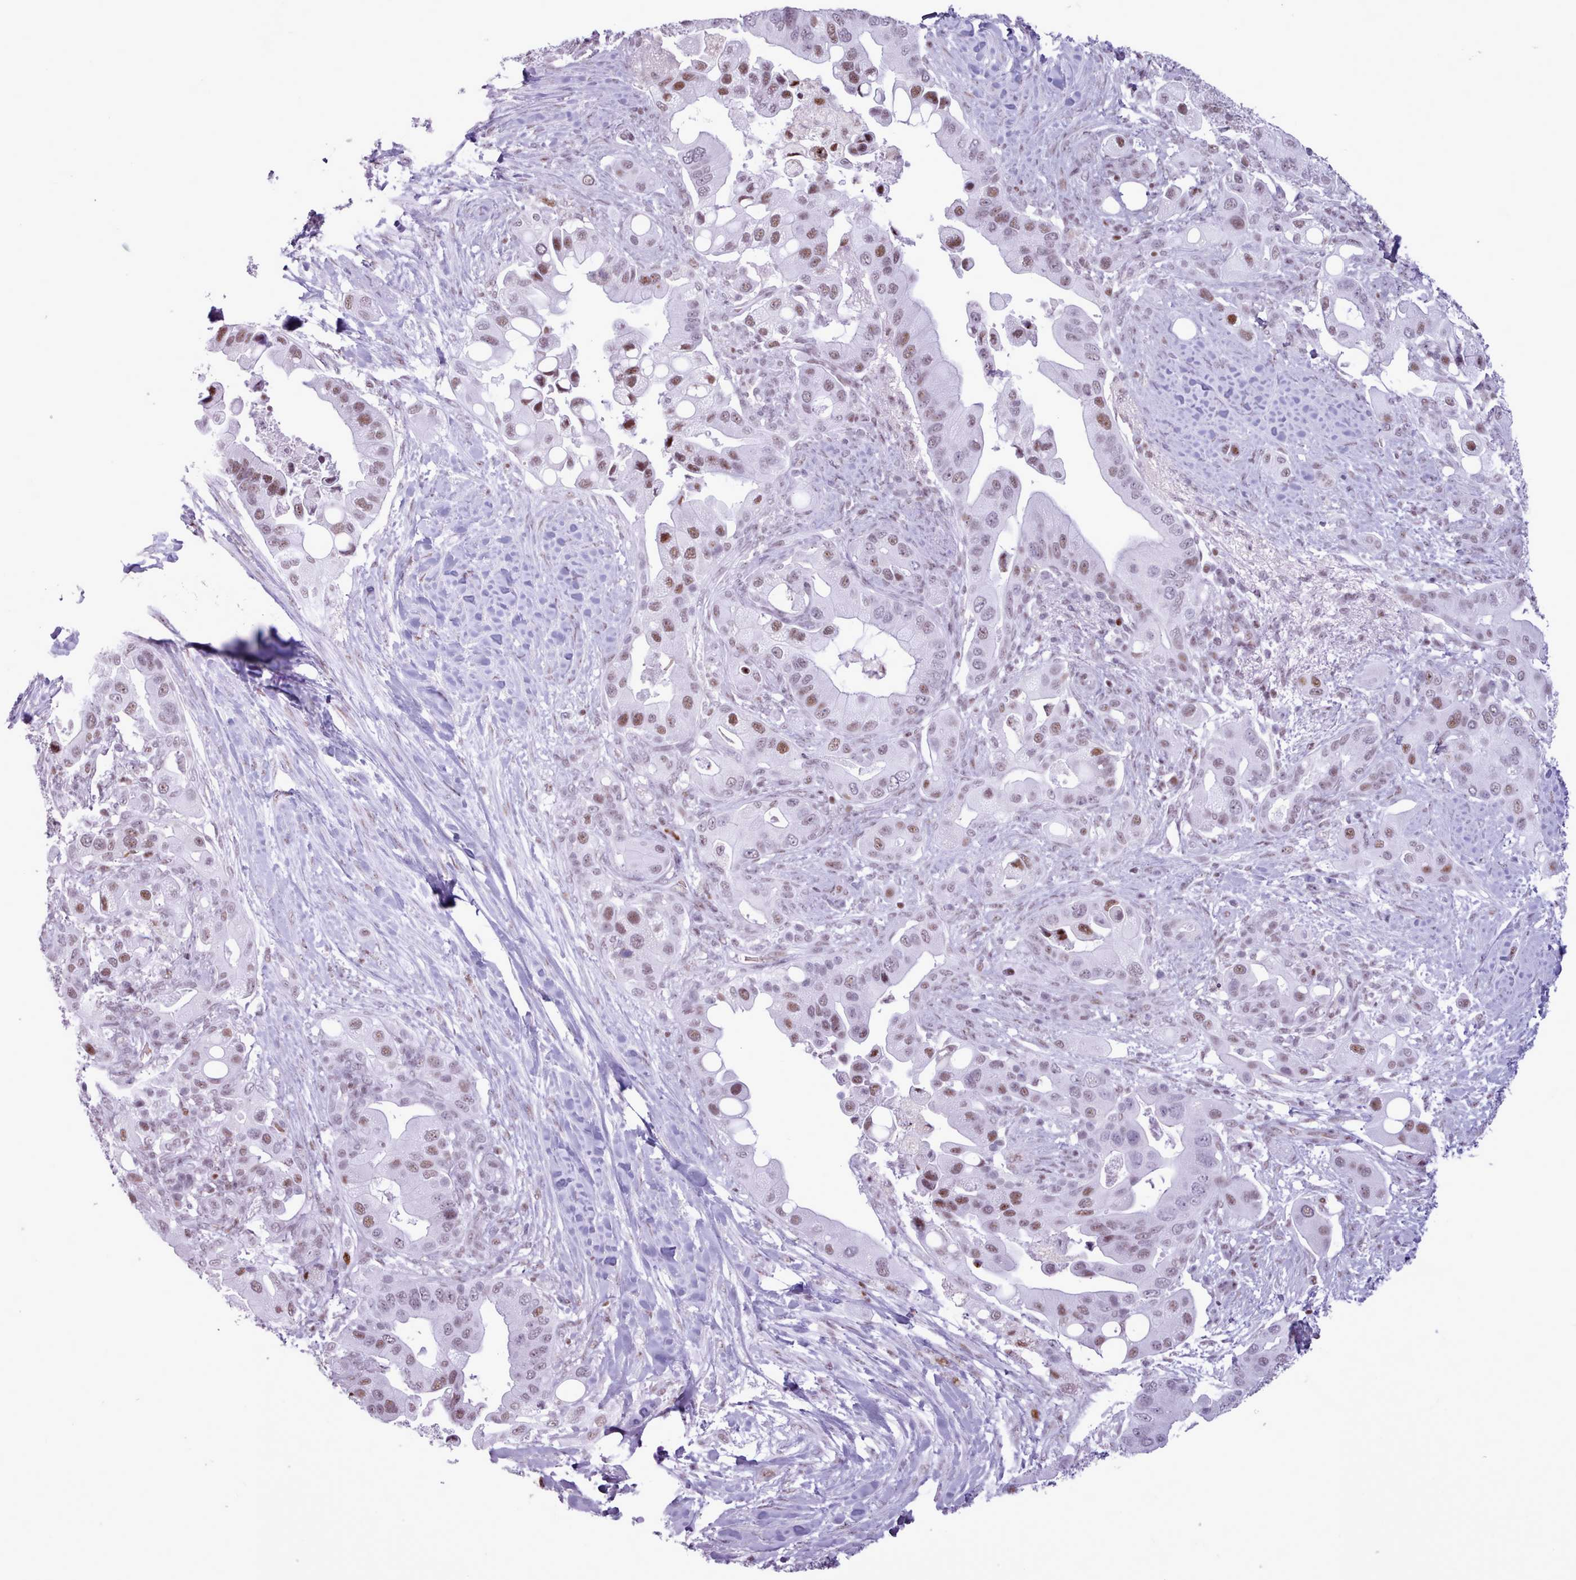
{"staining": {"intensity": "moderate", "quantity": "25%-75%", "location": "nuclear"}, "tissue": "pancreatic cancer", "cell_type": "Tumor cells", "image_type": "cancer", "snomed": [{"axis": "morphology", "description": "Adenocarcinoma, NOS"}, {"axis": "topography", "description": "Pancreas"}], "caption": "Protein staining of pancreatic cancer tissue reveals moderate nuclear positivity in about 25%-75% of tumor cells.", "gene": "SRSF4", "patient": {"sex": "male", "age": 57}}